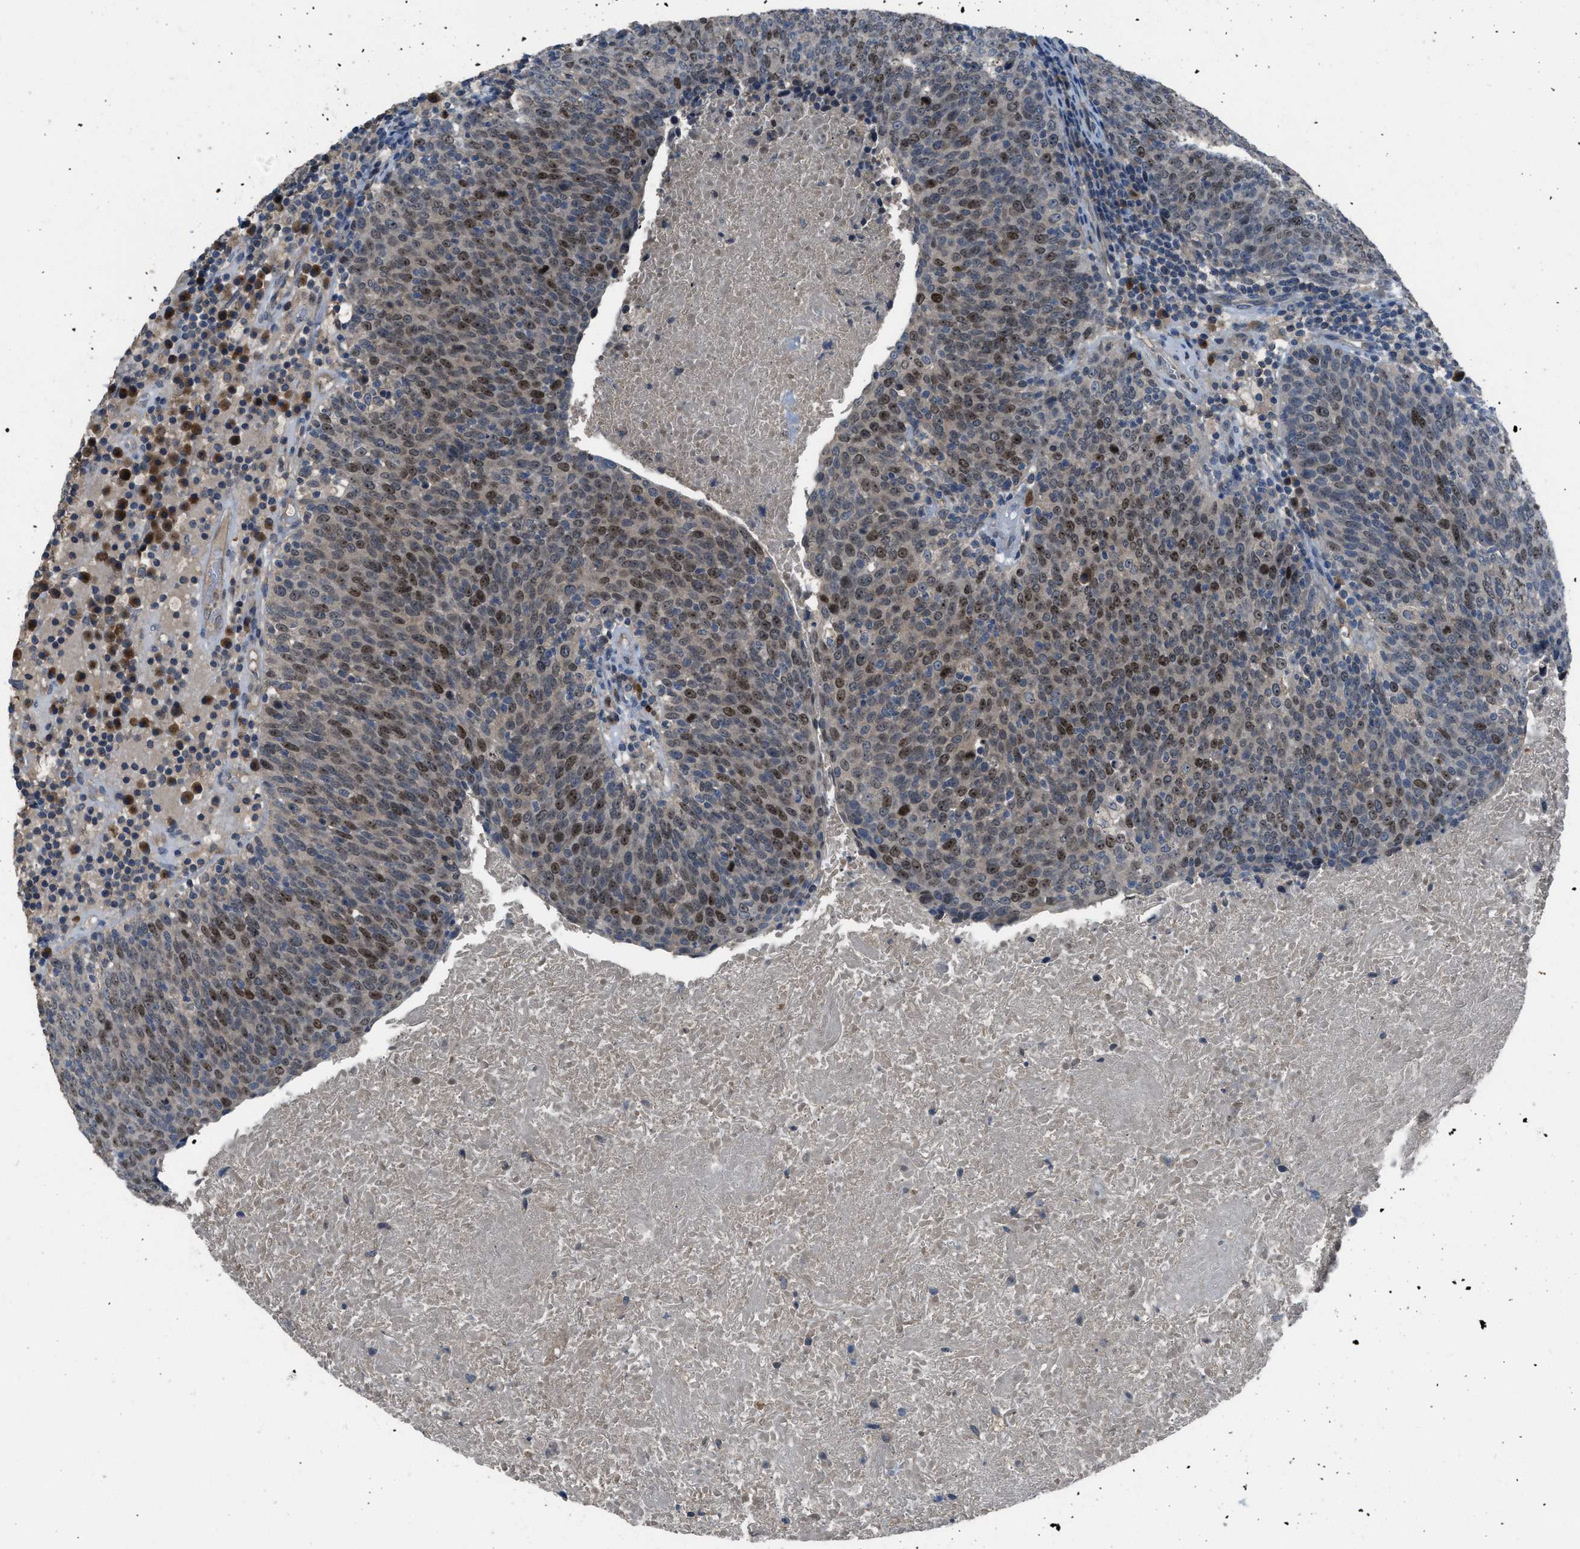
{"staining": {"intensity": "moderate", "quantity": ">75%", "location": "nuclear"}, "tissue": "head and neck cancer", "cell_type": "Tumor cells", "image_type": "cancer", "snomed": [{"axis": "morphology", "description": "Squamous cell carcinoma, NOS"}, {"axis": "morphology", "description": "Squamous cell carcinoma, metastatic, NOS"}, {"axis": "topography", "description": "Lymph node"}, {"axis": "topography", "description": "Head-Neck"}], "caption": "An IHC photomicrograph of tumor tissue is shown. Protein staining in brown labels moderate nuclear positivity in head and neck cancer within tumor cells.", "gene": "MIS18A", "patient": {"sex": "male", "age": 62}}